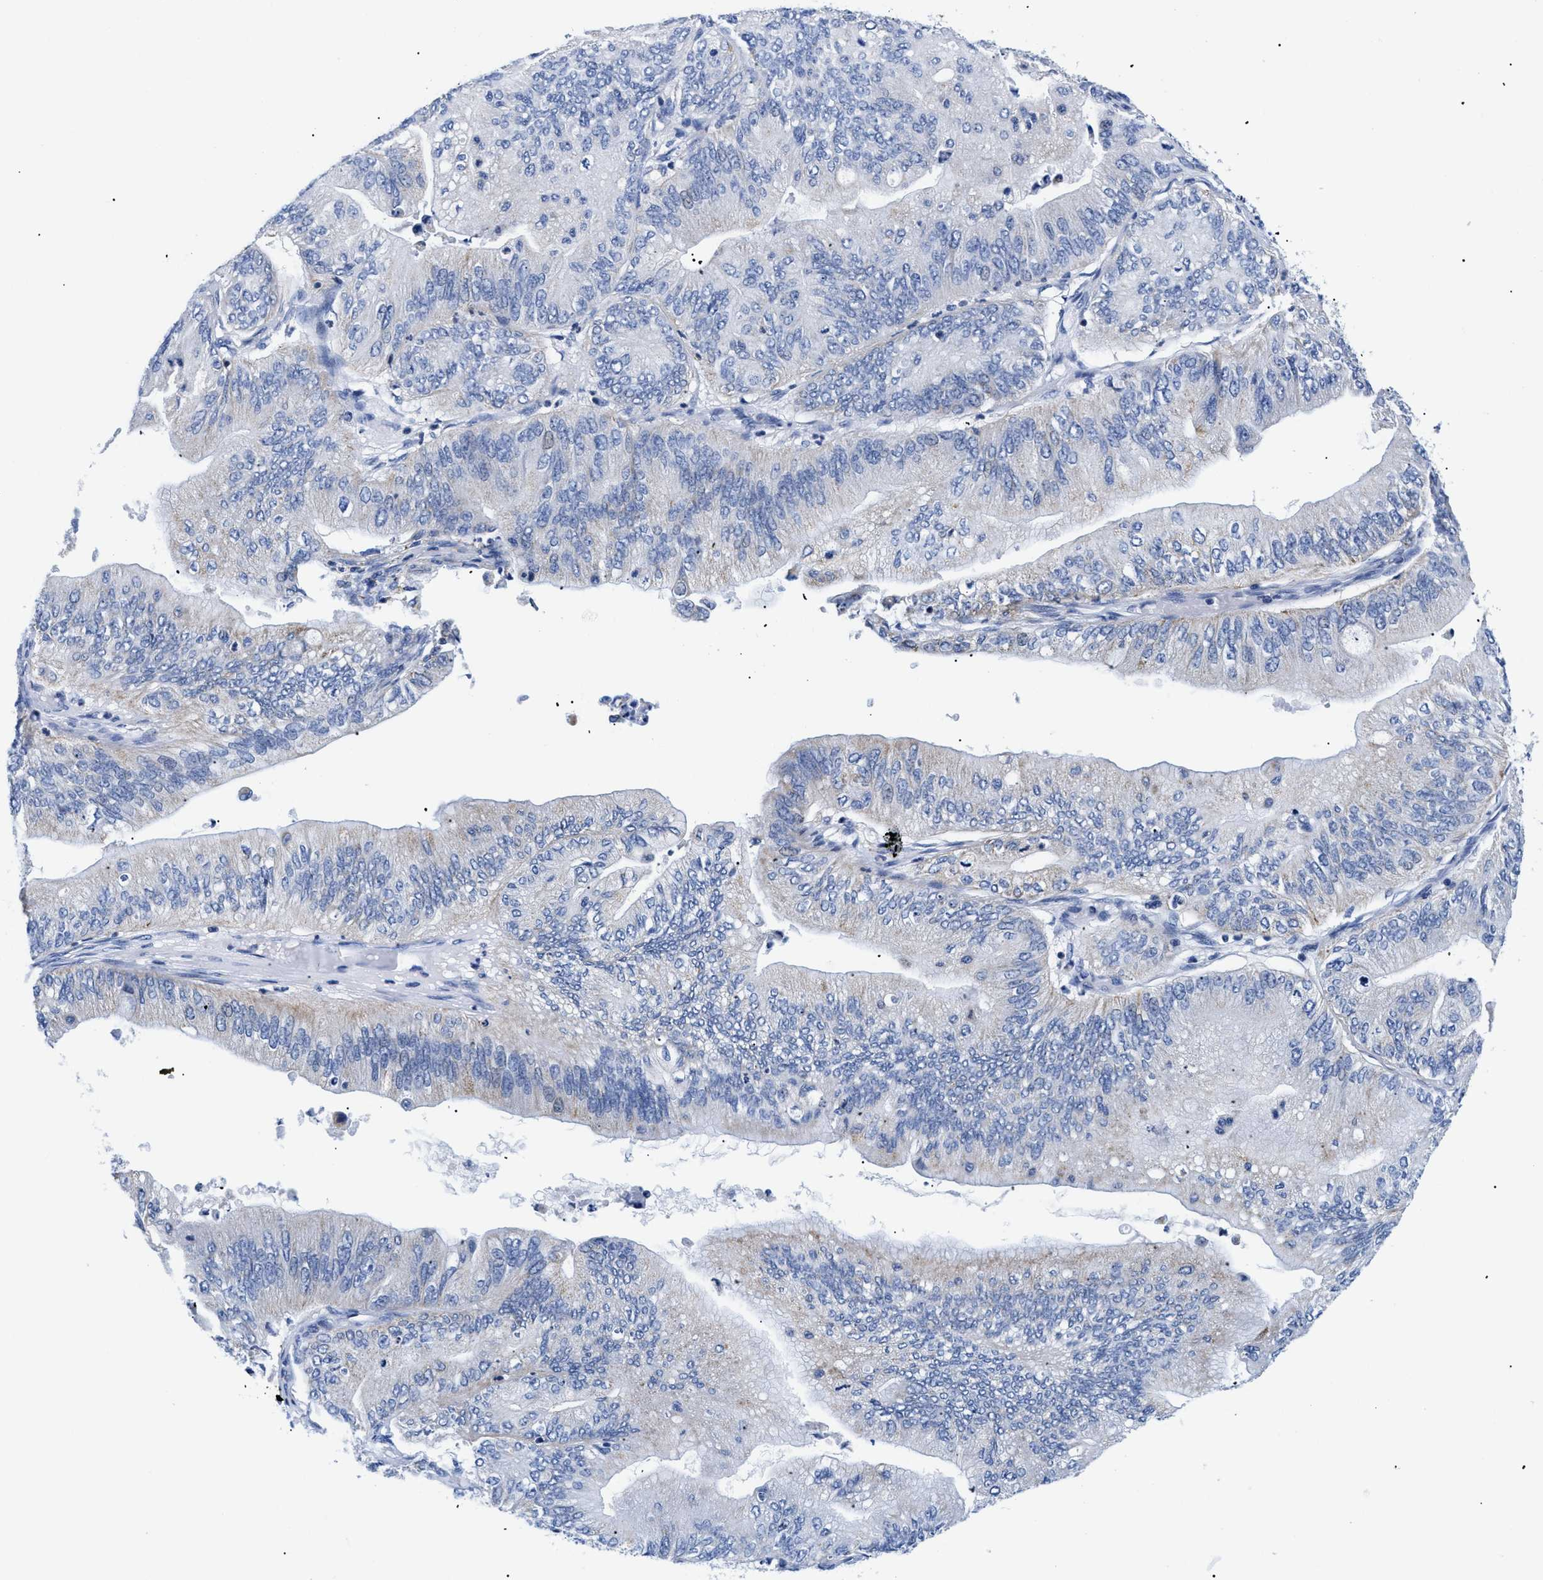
{"staining": {"intensity": "negative", "quantity": "none", "location": "none"}, "tissue": "ovarian cancer", "cell_type": "Tumor cells", "image_type": "cancer", "snomed": [{"axis": "morphology", "description": "Cystadenocarcinoma, mucinous, NOS"}, {"axis": "topography", "description": "Ovary"}], "caption": "Tumor cells are negative for brown protein staining in mucinous cystadenocarcinoma (ovarian).", "gene": "GPR149", "patient": {"sex": "female", "age": 61}}